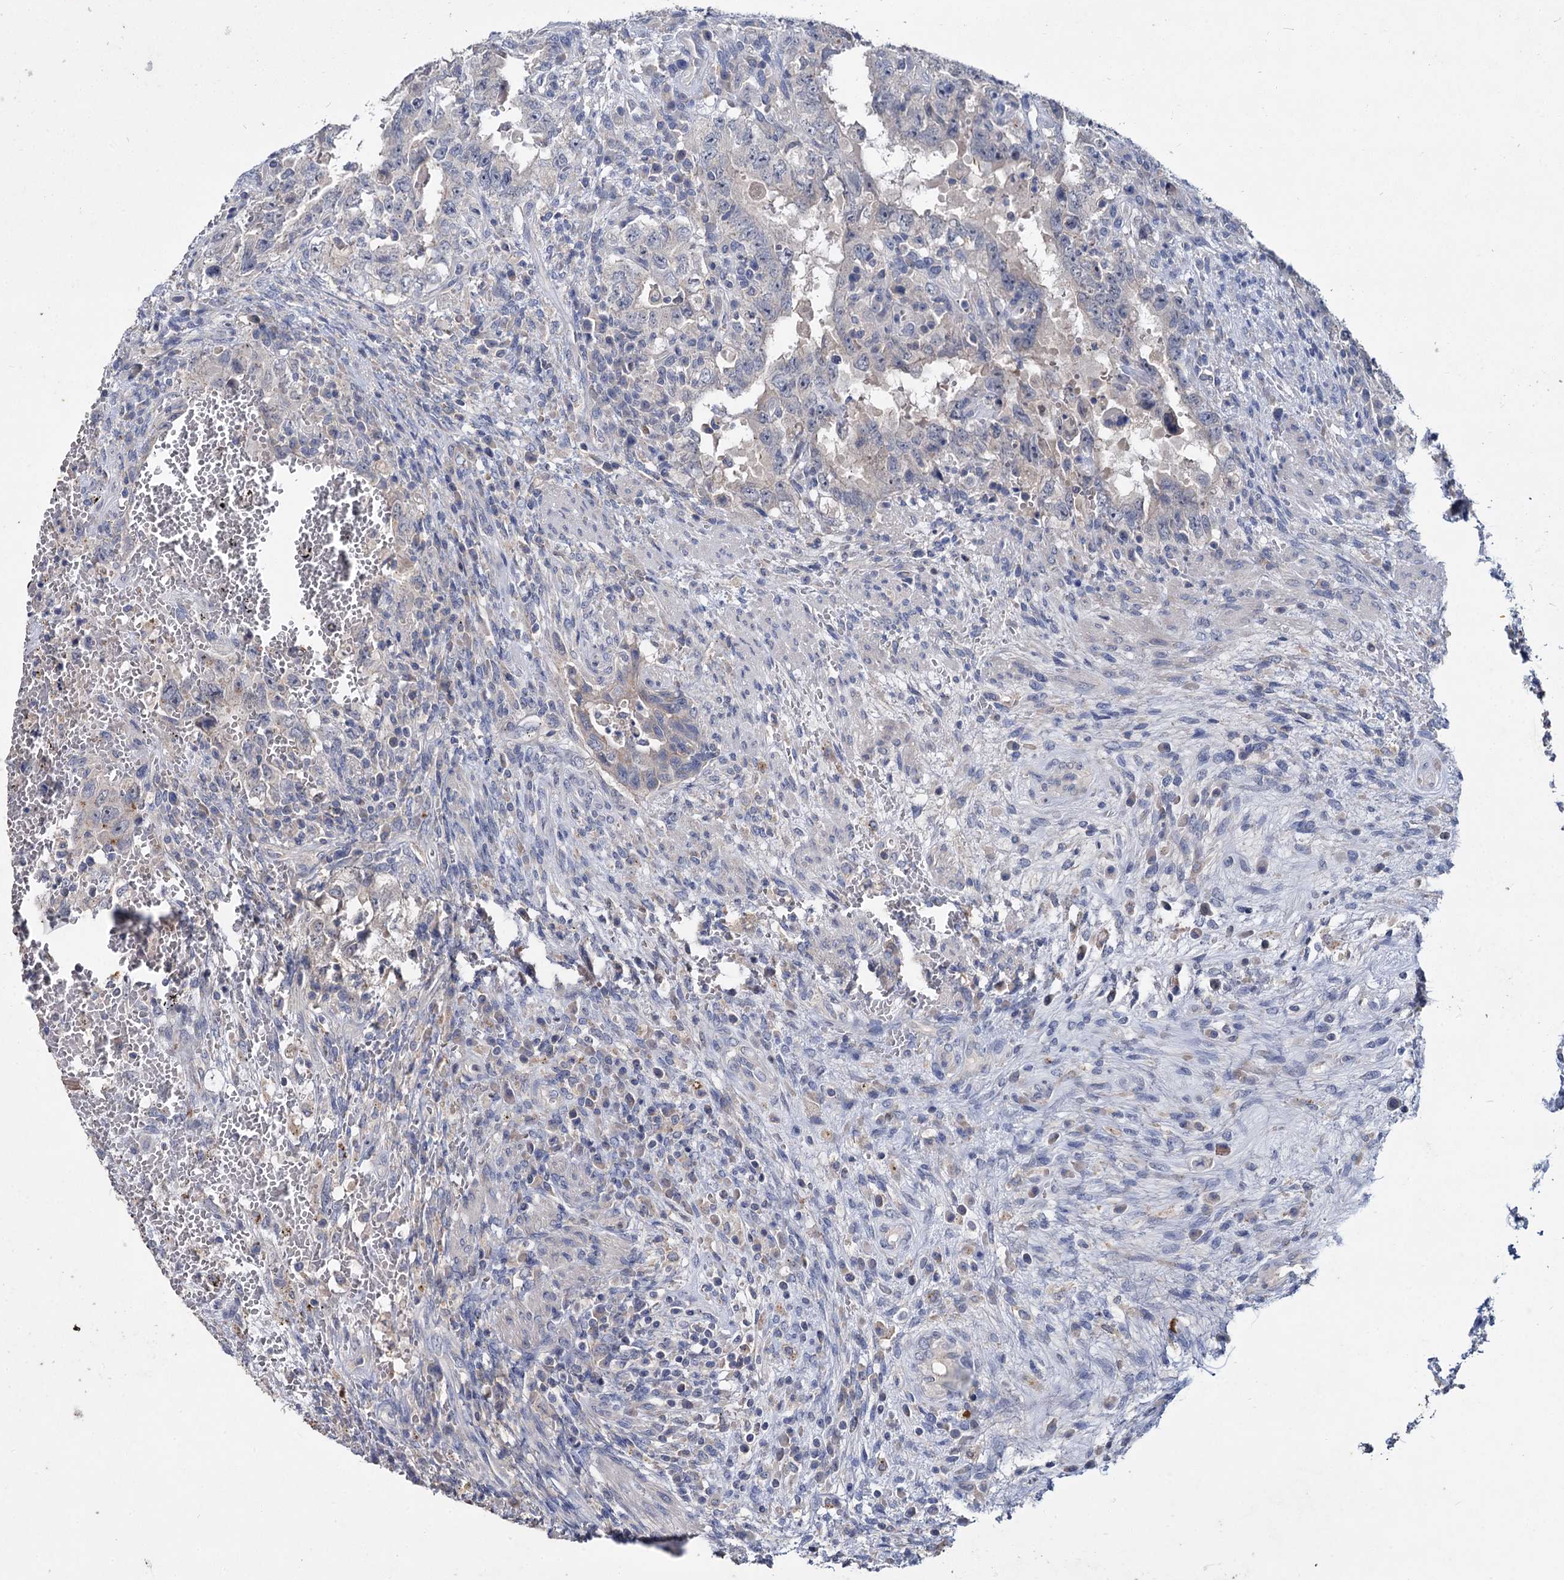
{"staining": {"intensity": "negative", "quantity": "none", "location": "none"}, "tissue": "testis cancer", "cell_type": "Tumor cells", "image_type": "cancer", "snomed": [{"axis": "morphology", "description": "Carcinoma, Embryonal, NOS"}, {"axis": "topography", "description": "Testis"}], "caption": "Histopathology image shows no significant protein expression in tumor cells of testis embryonal carcinoma. Brightfield microscopy of immunohistochemistry stained with DAB (3,3'-diaminobenzidine) (brown) and hematoxylin (blue), captured at high magnification.", "gene": "ATP9A", "patient": {"sex": "male", "age": 26}}